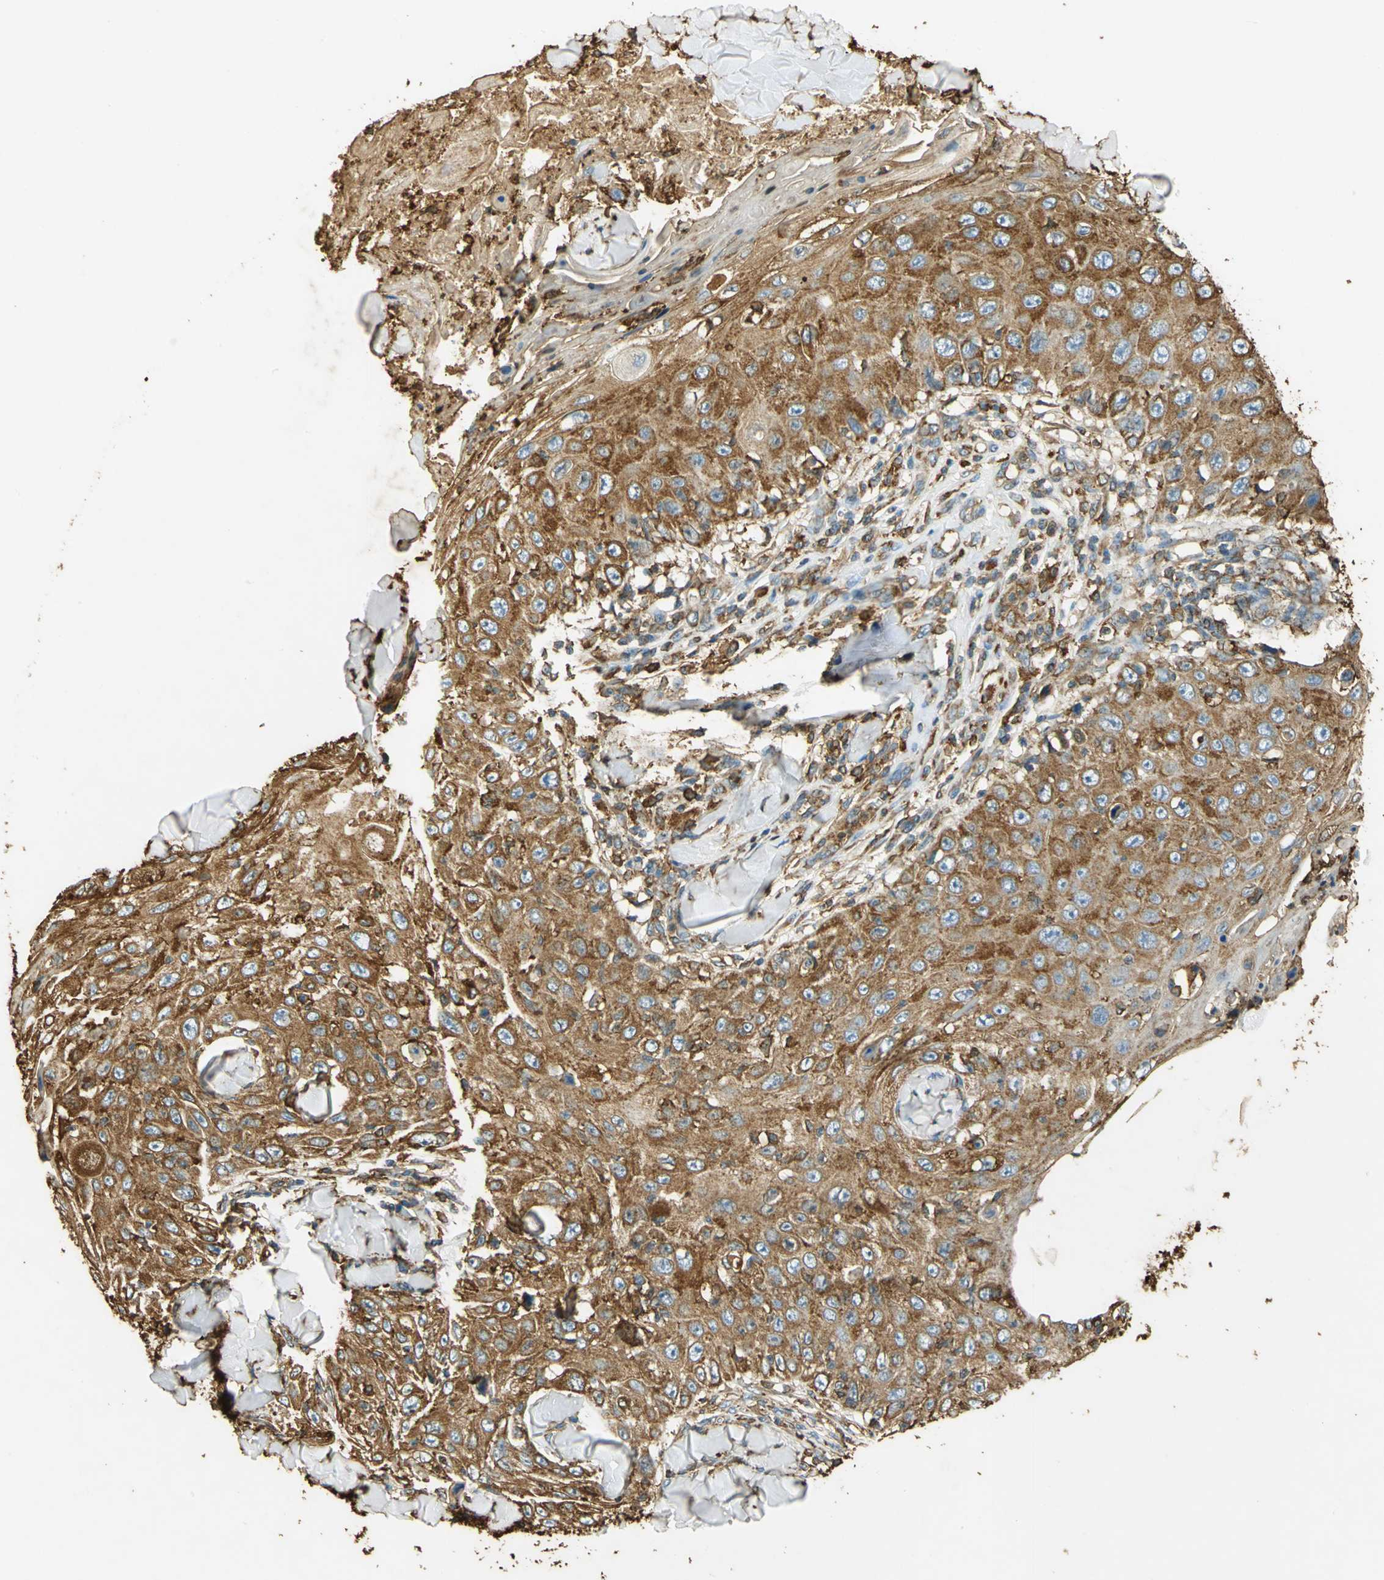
{"staining": {"intensity": "moderate", "quantity": ">75%", "location": "cytoplasmic/membranous"}, "tissue": "skin cancer", "cell_type": "Tumor cells", "image_type": "cancer", "snomed": [{"axis": "morphology", "description": "Squamous cell carcinoma, NOS"}, {"axis": "topography", "description": "Skin"}], "caption": "Skin squamous cell carcinoma stained for a protein shows moderate cytoplasmic/membranous positivity in tumor cells. The protein is stained brown, and the nuclei are stained in blue (DAB (3,3'-diaminobenzidine) IHC with brightfield microscopy, high magnification).", "gene": "HSP90B1", "patient": {"sex": "male", "age": 86}}